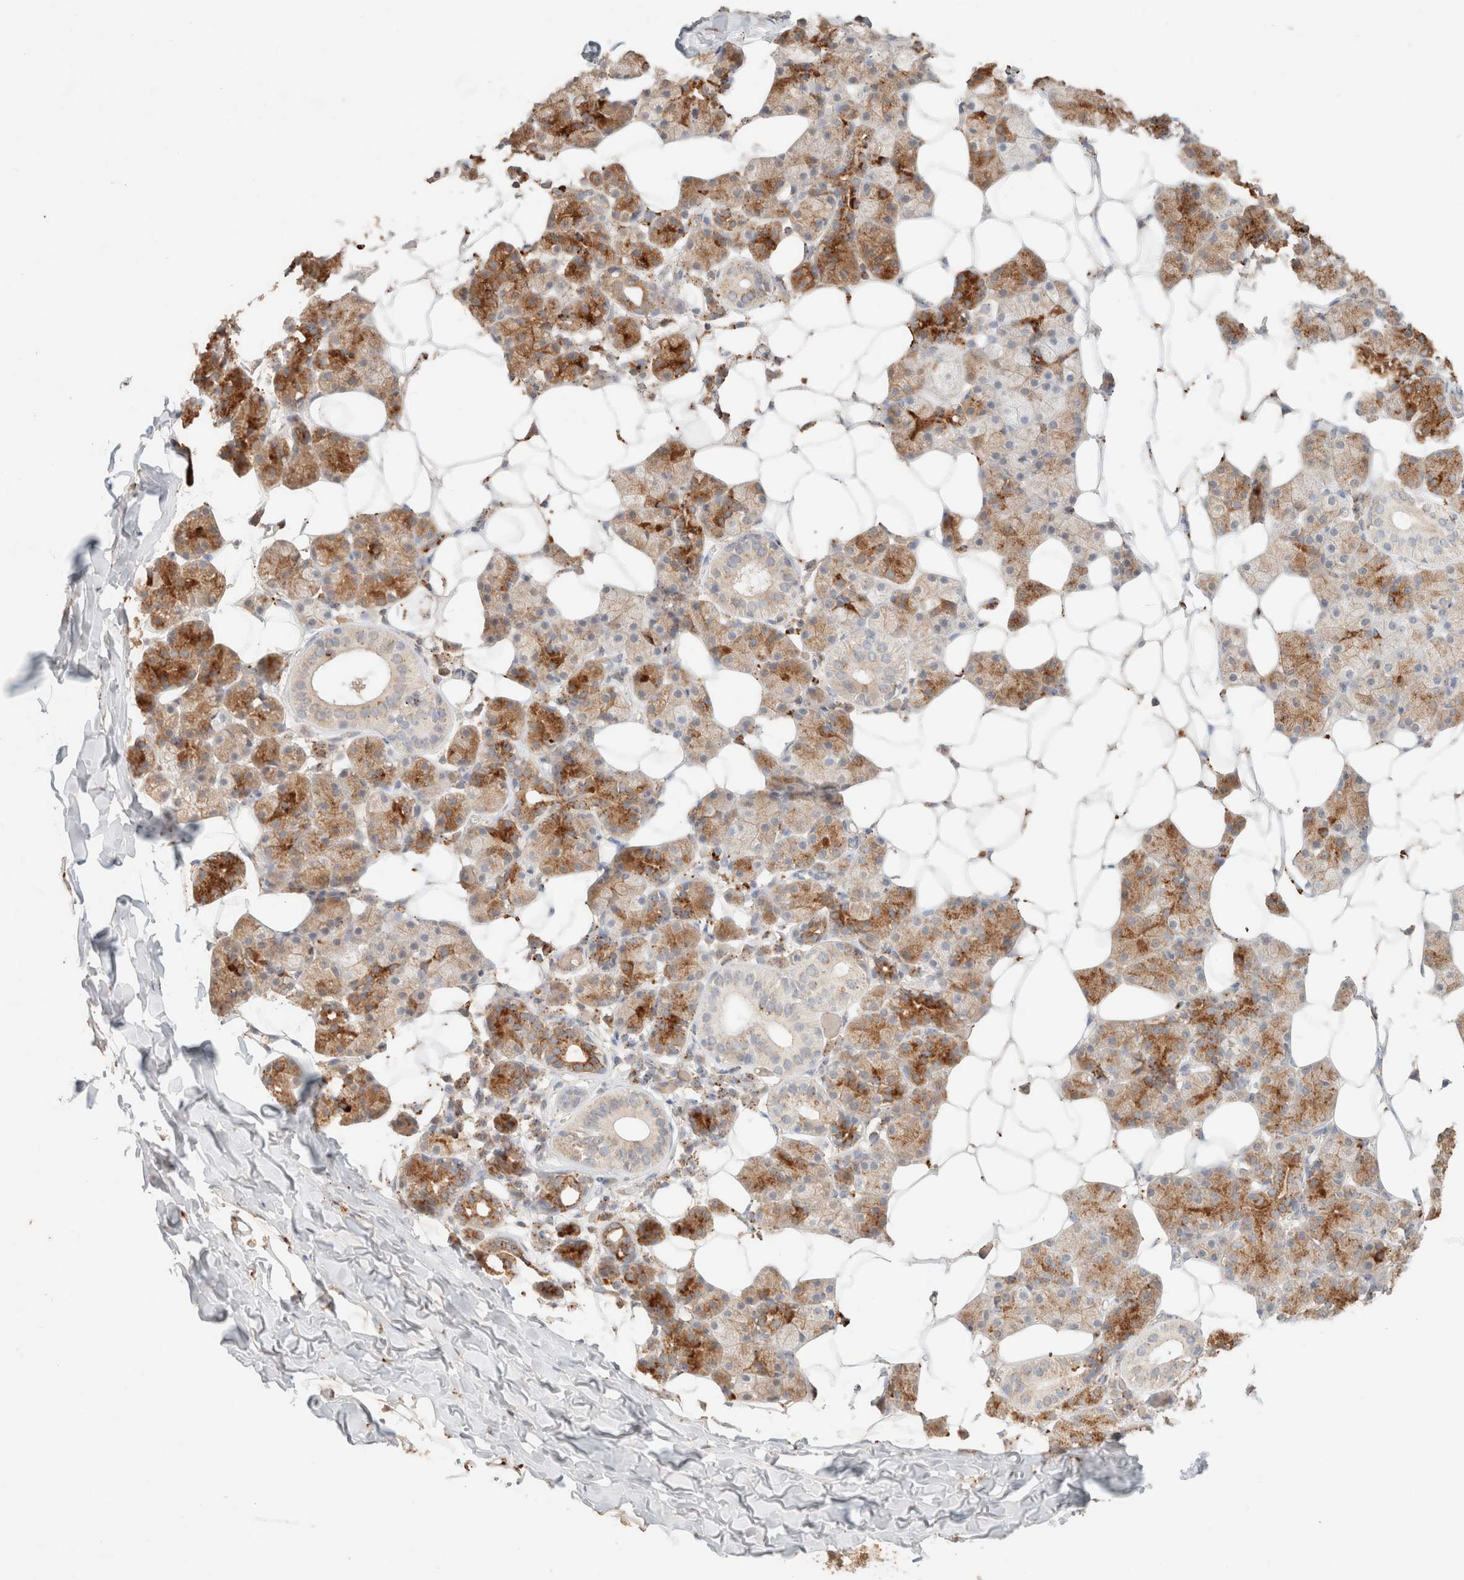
{"staining": {"intensity": "moderate", "quantity": "25%-75%", "location": "cytoplasmic/membranous"}, "tissue": "salivary gland", "cell_type": "Glandular cells", "image_type": "normal", "snomed": [{"axis": "morphology", "description": "Normal tissue, NOS"}, {"axis": "topography", "description": "Salivary gland"}], "caption": "Moderate cytoplasmic/membranous expression is seen in approximately 25%-75% of glandular cells in normal salivary gland.", "gene": "CTSC", "patient": {"sex": "female", "age": 33}}